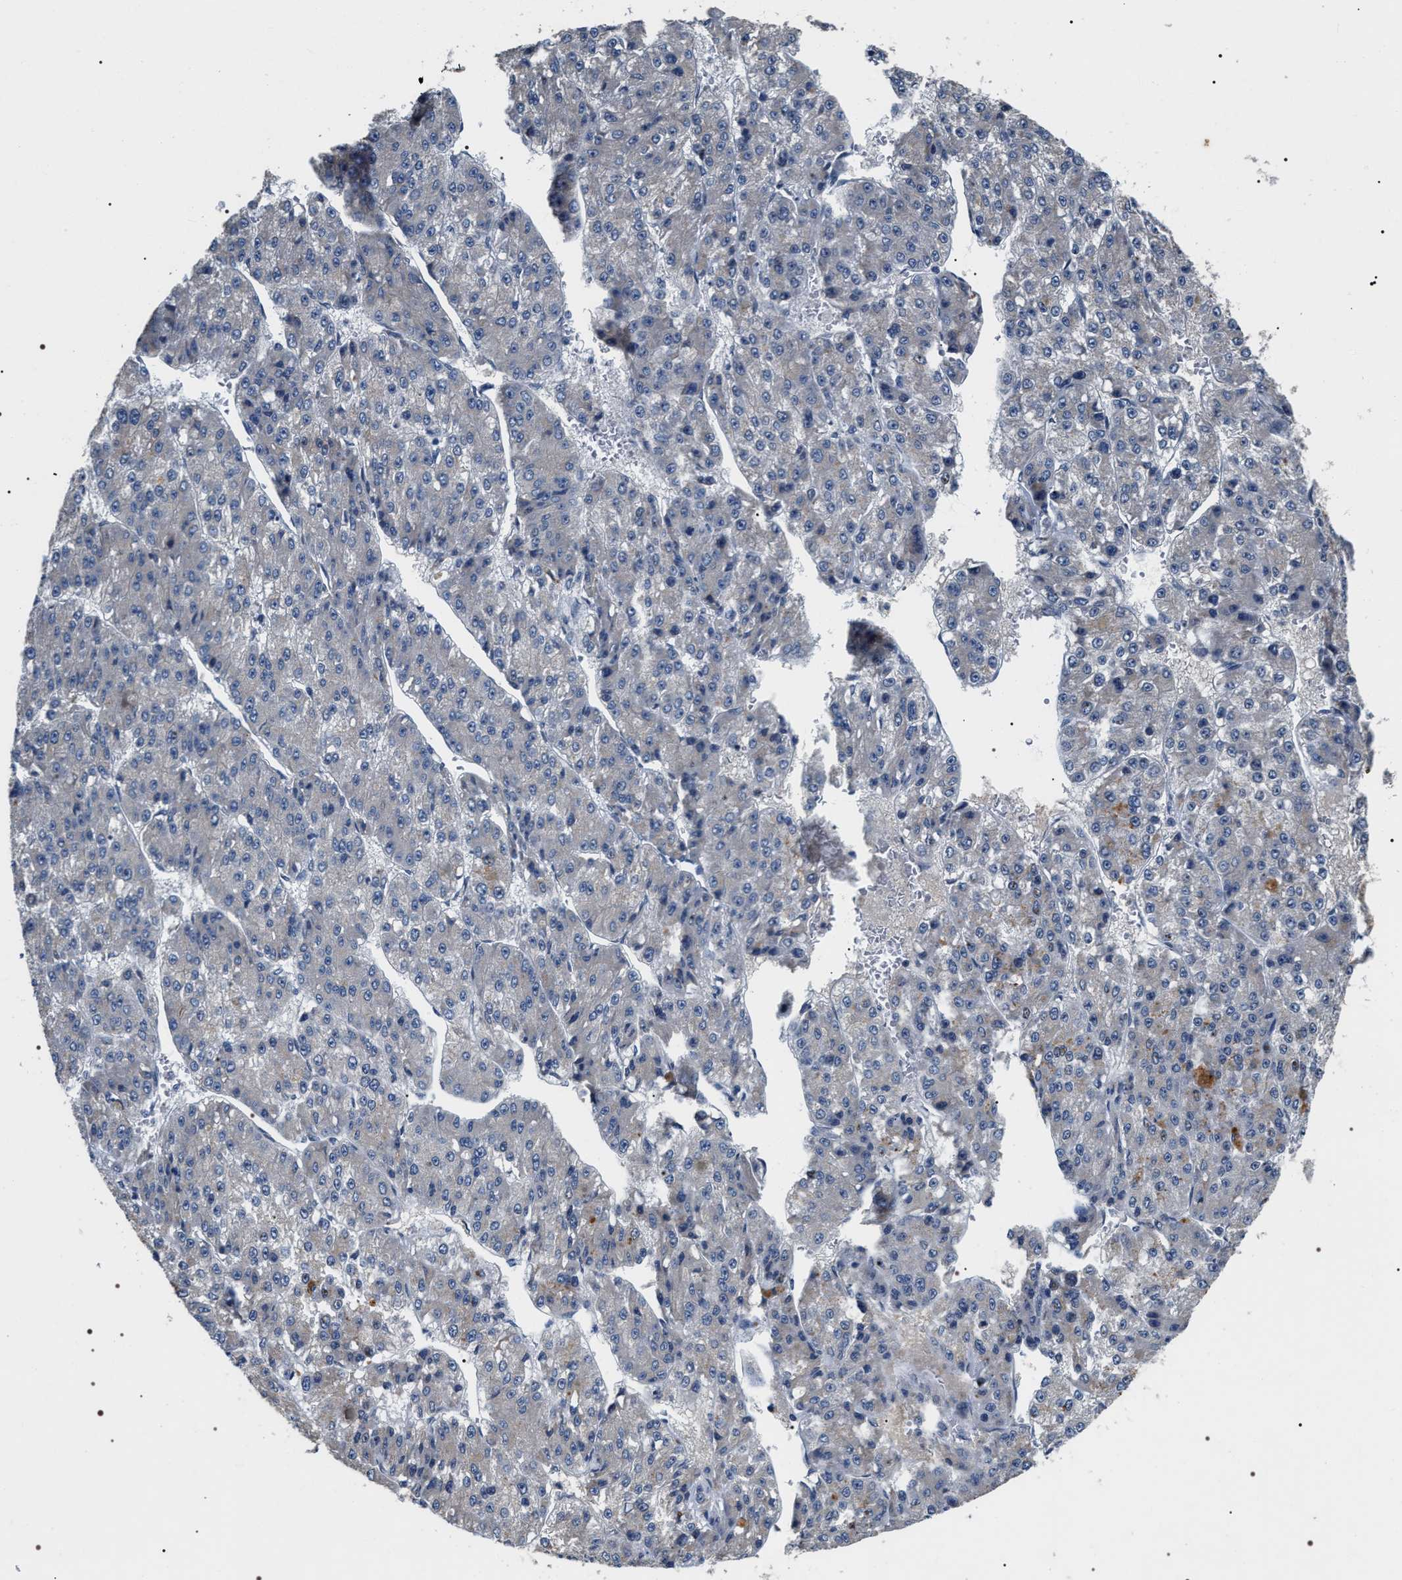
{"staining": {"intensity": "negative", "quantity": "none", "location": "none"}, "tissue": "liver cancer", "cell_type": "Tumor cells", "image_type": "cancer", "snomed": [{"axis": "morphology", "description": "Carcinoma, Hepatocellular, NOS"}, {"axis": "topography", "description": "Liver"}], "caption": "Tumor cells show no significant expression in liver hepatocellular carcinoma.", "gene": "IFT81", "patient": {"sex": "female", "age": 73}}